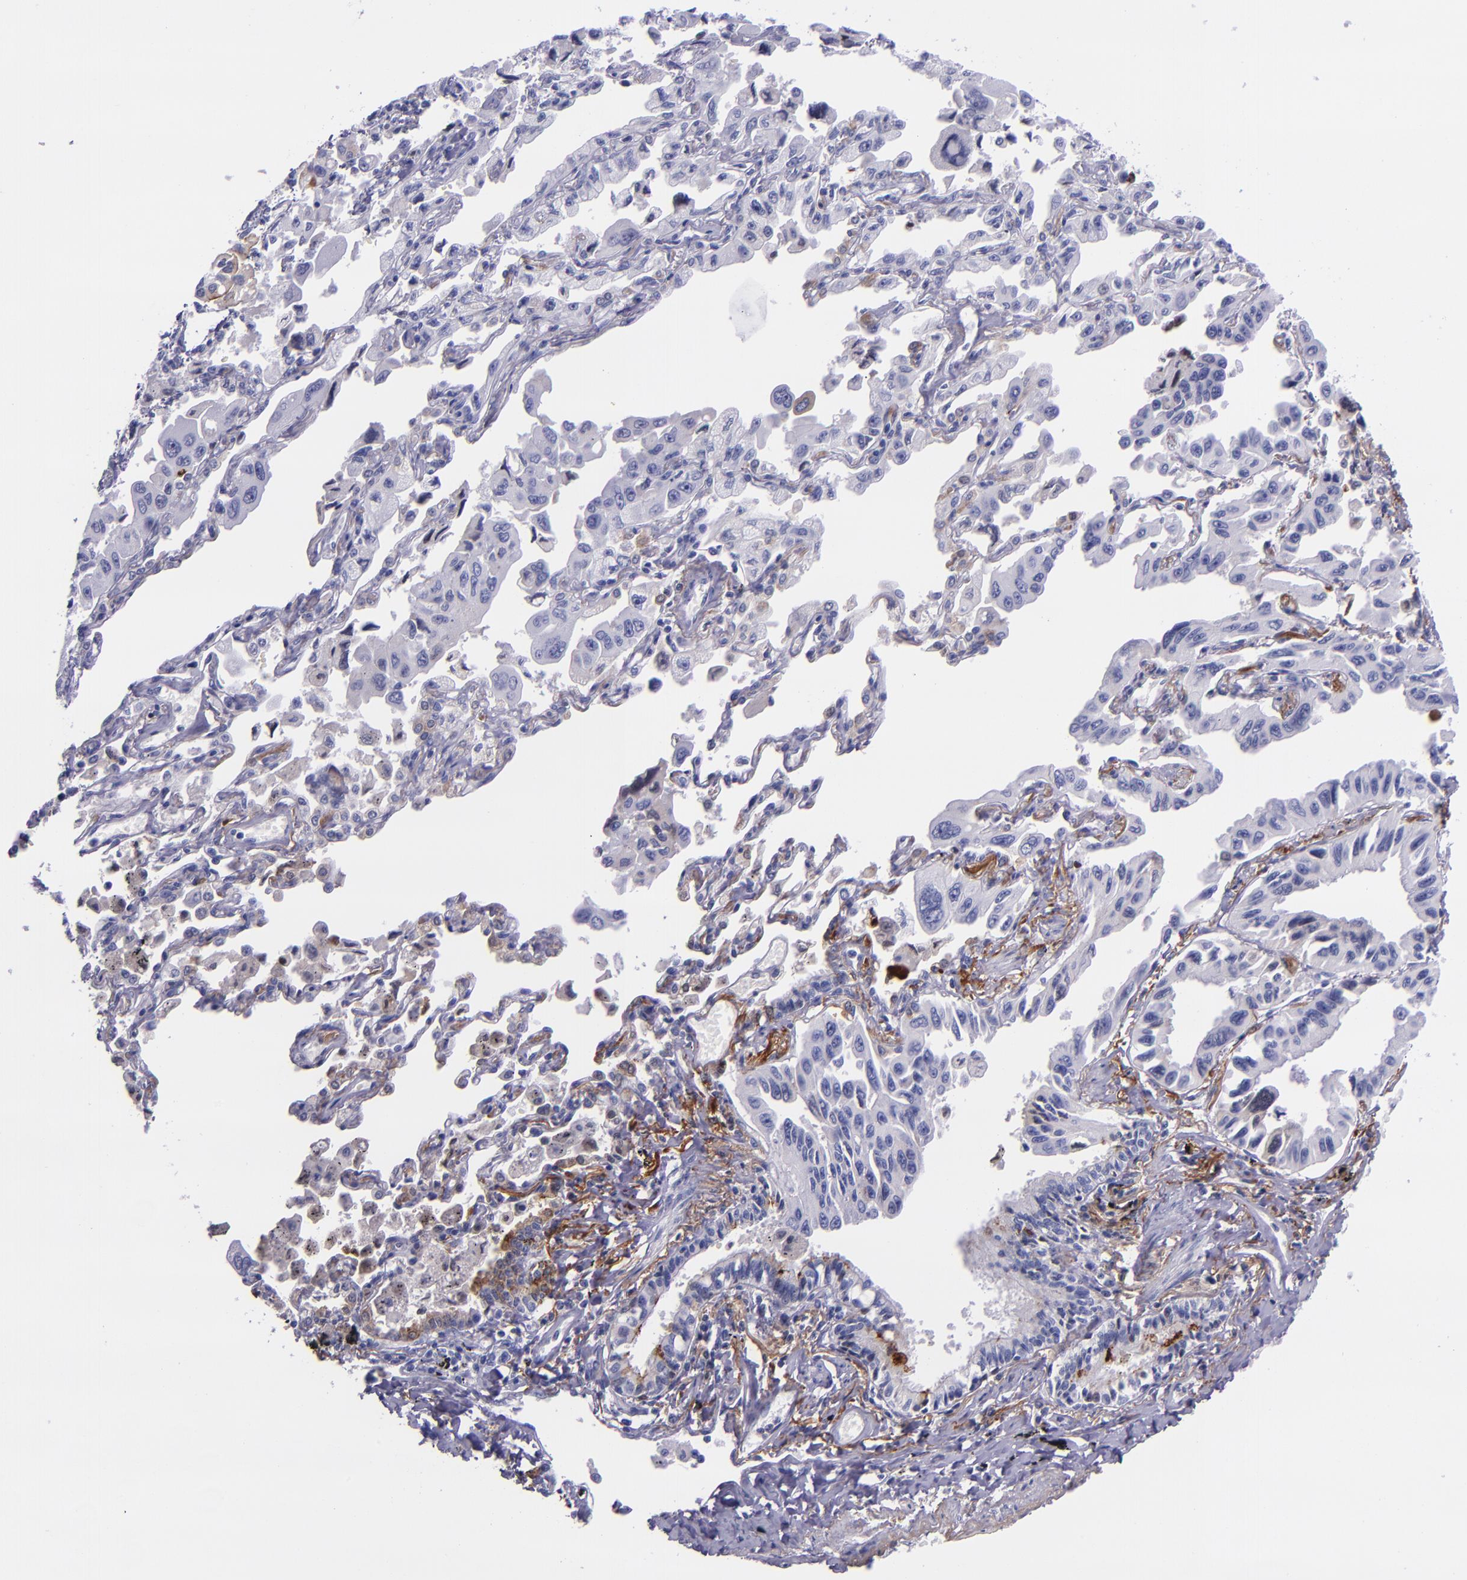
{"staining": {"intensity": "negative", "quantity": "none", "location": "none"}, "tissue": "lung cancer", "cell_type": "Tumor cells", "image_type": "cancer", "snomed": [{"axis": "morphology", "description": "Adenocarcinoma, NOS"}, {"axis": "topography", "description": "Lung"}], "caption": "This micrograph is of lung adenocarcinoma stained with IHC to label a protein in brown with the nuclei are counter-stained blue. There is no expression in tumor cells.", "gene": "SLPI", "patient": {"sex": "male", "age": 64}}